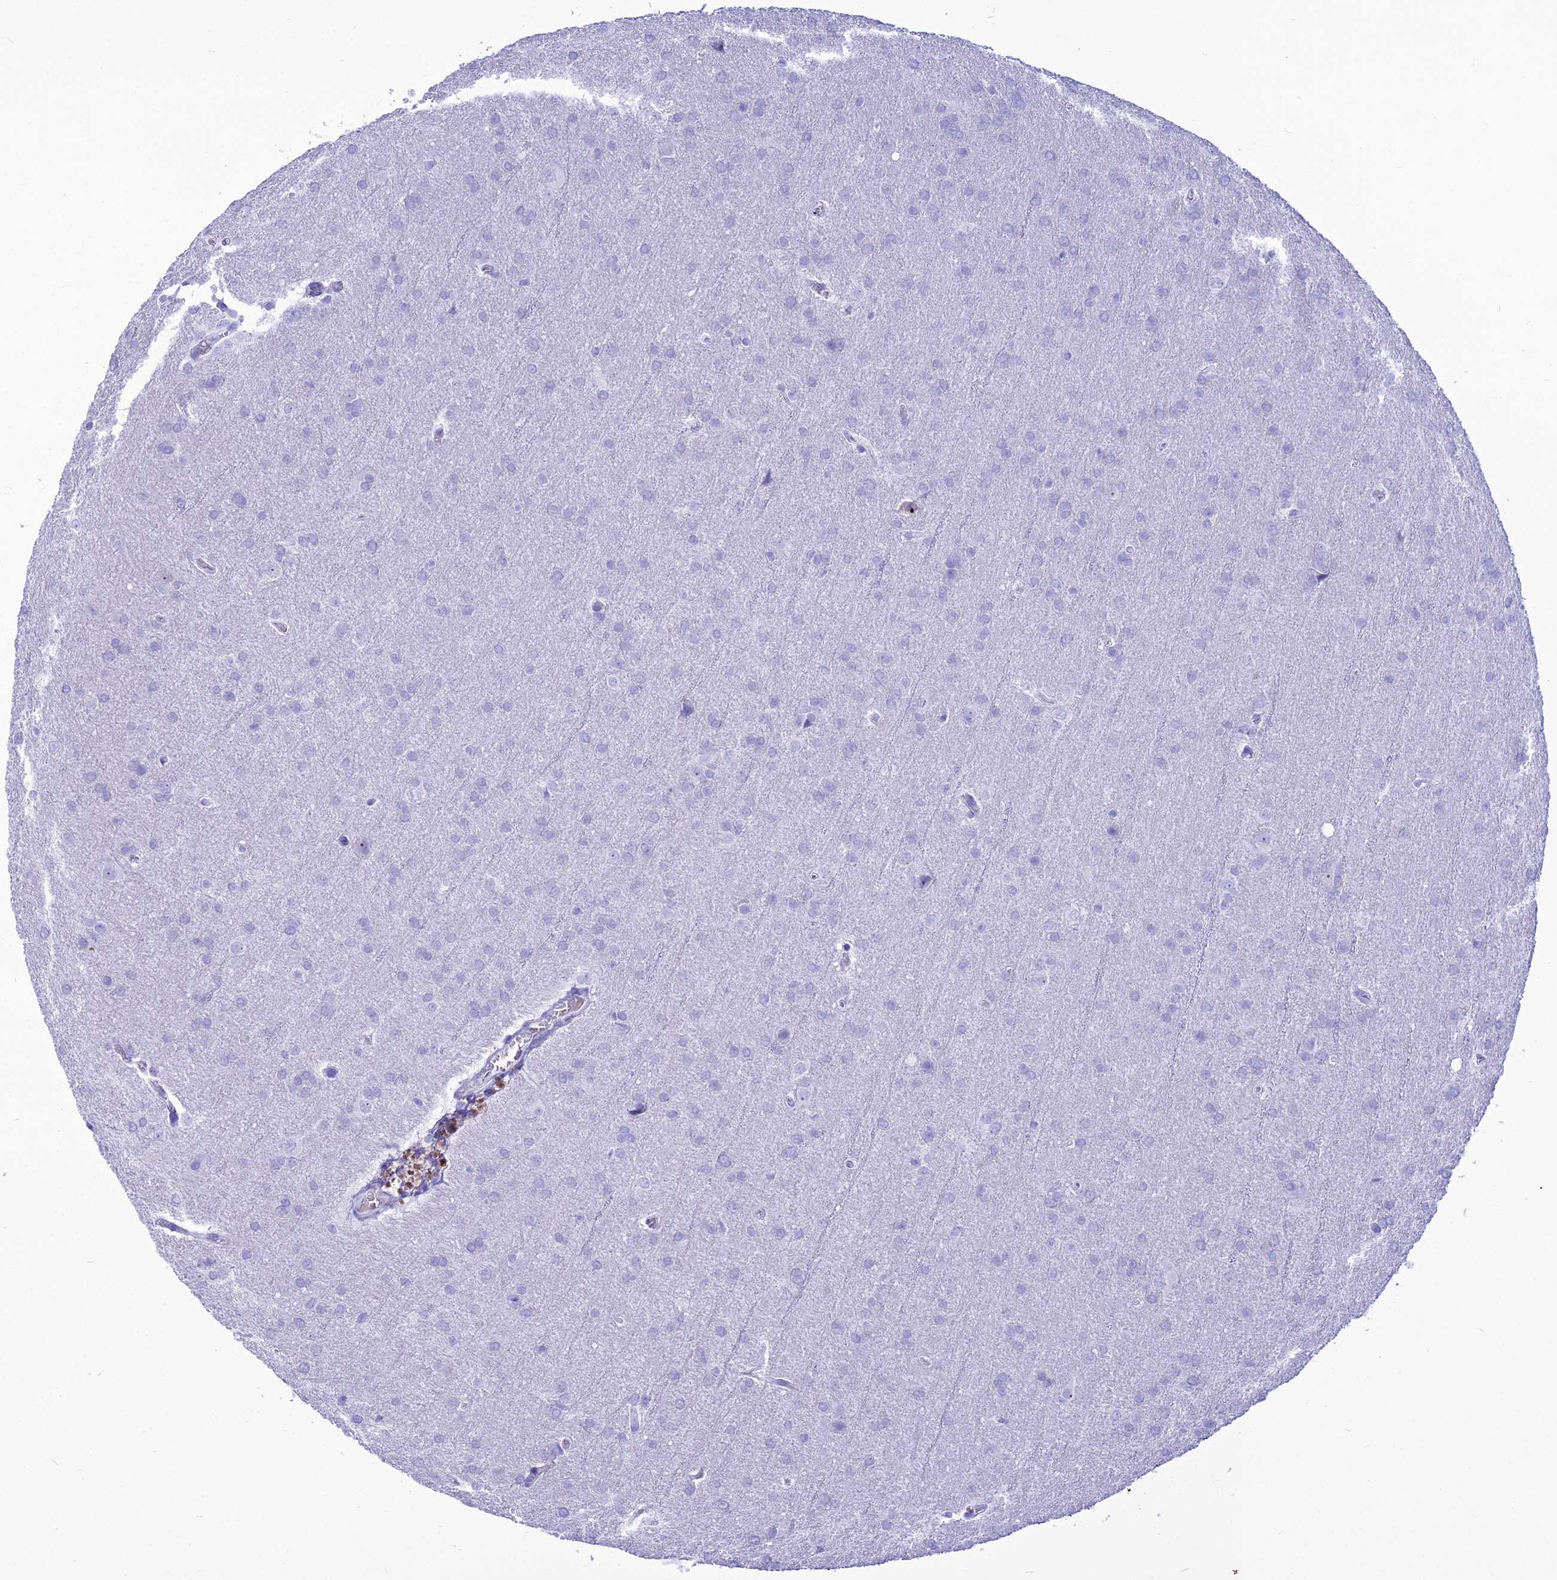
{"staining": {"intensity": "negative", "quantity": "none", "location": "none"}, "tissue": "glioma", "cell_type": "Tumor cells", "image_type": "cancer", "snomed": [{"axis": "morphology", "description": "Glioma, malignant, Low grade"}, {"axis": "topography", "description": "Brain"}], "caption": "A high-resolution image shows immunohistochemistry (IHC) staining of malignant low-grade glioma, which exhibits no significant positivity in tumor cells. Brightfield microscopy of IHC stained with DAB (3,3'-diaminobenzidine) (brown) and hematoxylin (blue), captured at high magnification.", "gene": "PNMA5", "patient": {"sex": "female", "age": 32}}